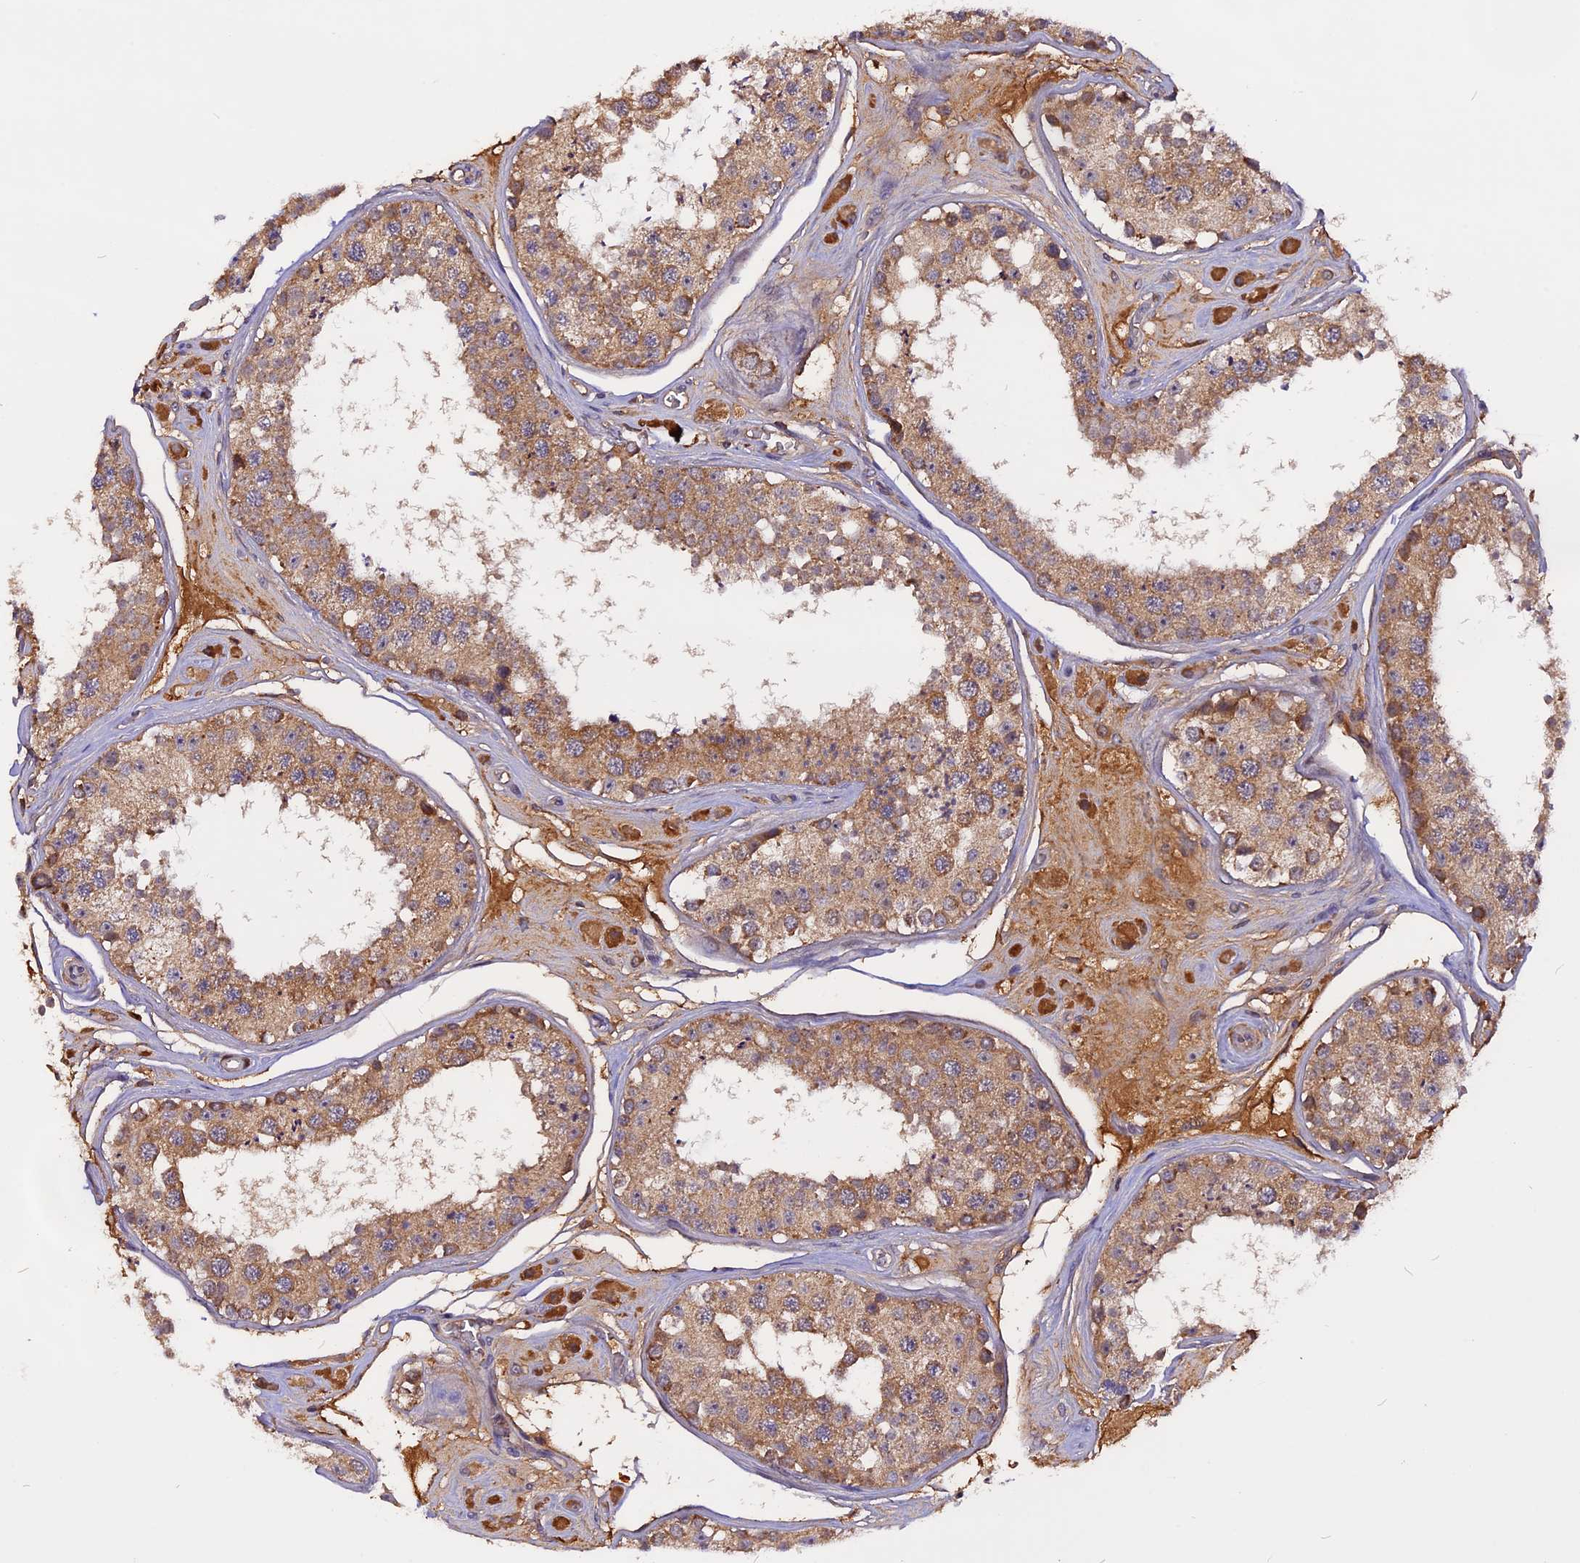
{"staining": {"intensity": "moderate", "quantity": ">75%", "location": "cytoplasmic/membranous"}, "tissue": "testis", "cell_type": "Cells in seminiferous ducts", "image_type": "normal", "snomed": [{"axis": "morphology", "description": "Normal tissue, NOS"}, {"axis": "topography", "description": "Testis"}], "caption": "A brown stain labels moderate cytoplasmic/membranous positivity of a protein in cells in seminiferous ducts of normal human testis. The staining was performed using DAB to visualize the protein expression in brown, while the nuclei were stained in blue with hematoxylin (Magnification: 20x).", "gene": "MARK4", "patient": {"sex": "male", "age": 25}}